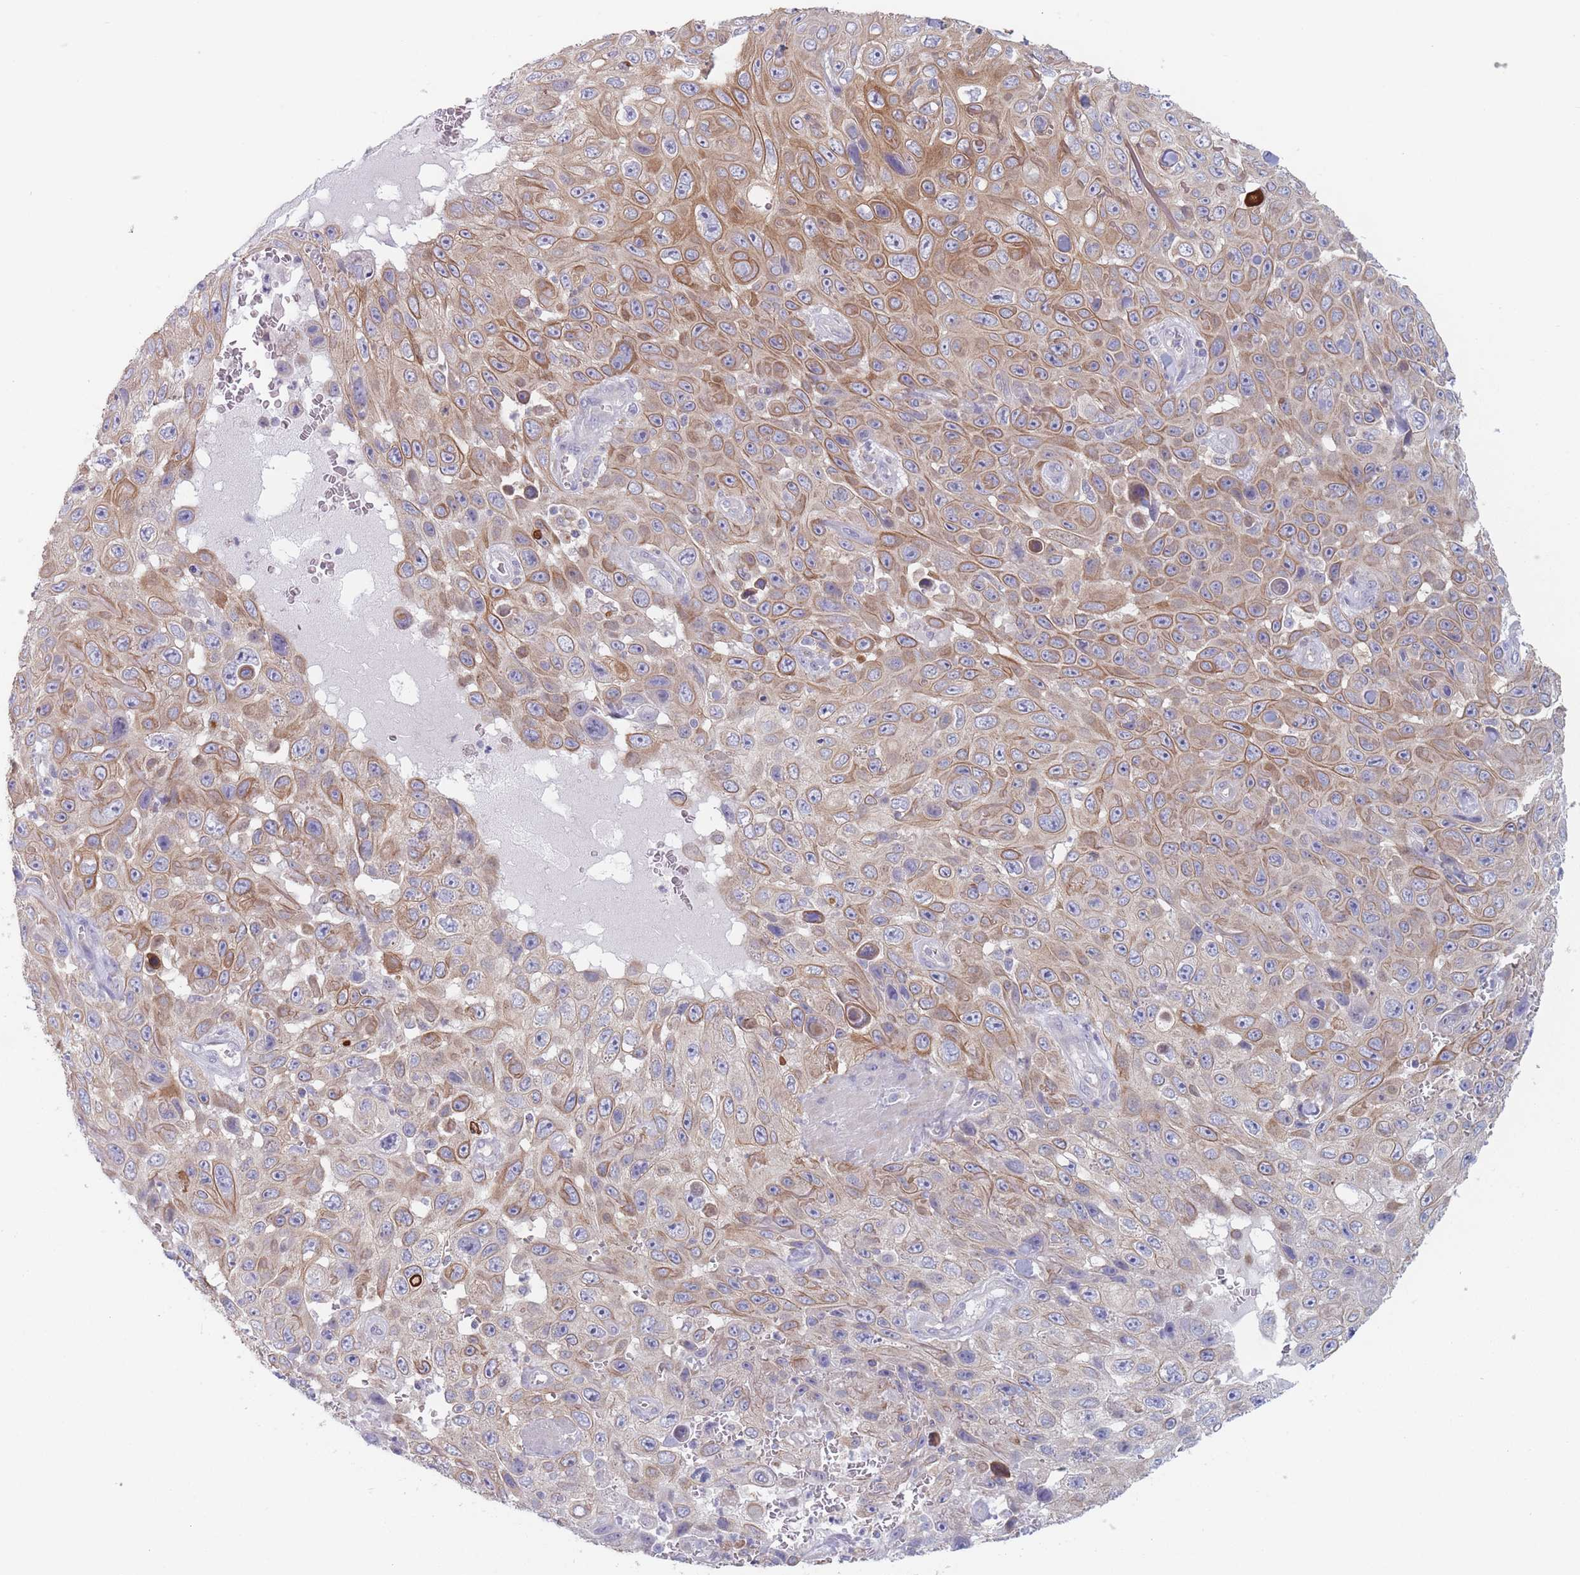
{"staining": {"intensity": "moderate", "quantity": "25%-75%", "location": "cytoplasmic/membranous"}, "tissue": "skin cancer", "cell_type": "Tumor cells", "image_type": "cancer", "snomed": [{"axis": "morphology", "description": "Squamous cell carcinoma, NOS"}, {"axis": "topography", "description": "Skin"}], "caption": "Brown immunohistochemical staining in human squamous cell carcinoma (skin) exhibits moderate cytoplasmic/membranous staining in about 25%-75% of tumor cells.", "gene": "EFCC1", "patient": {"sex": "male", "age": 82}}